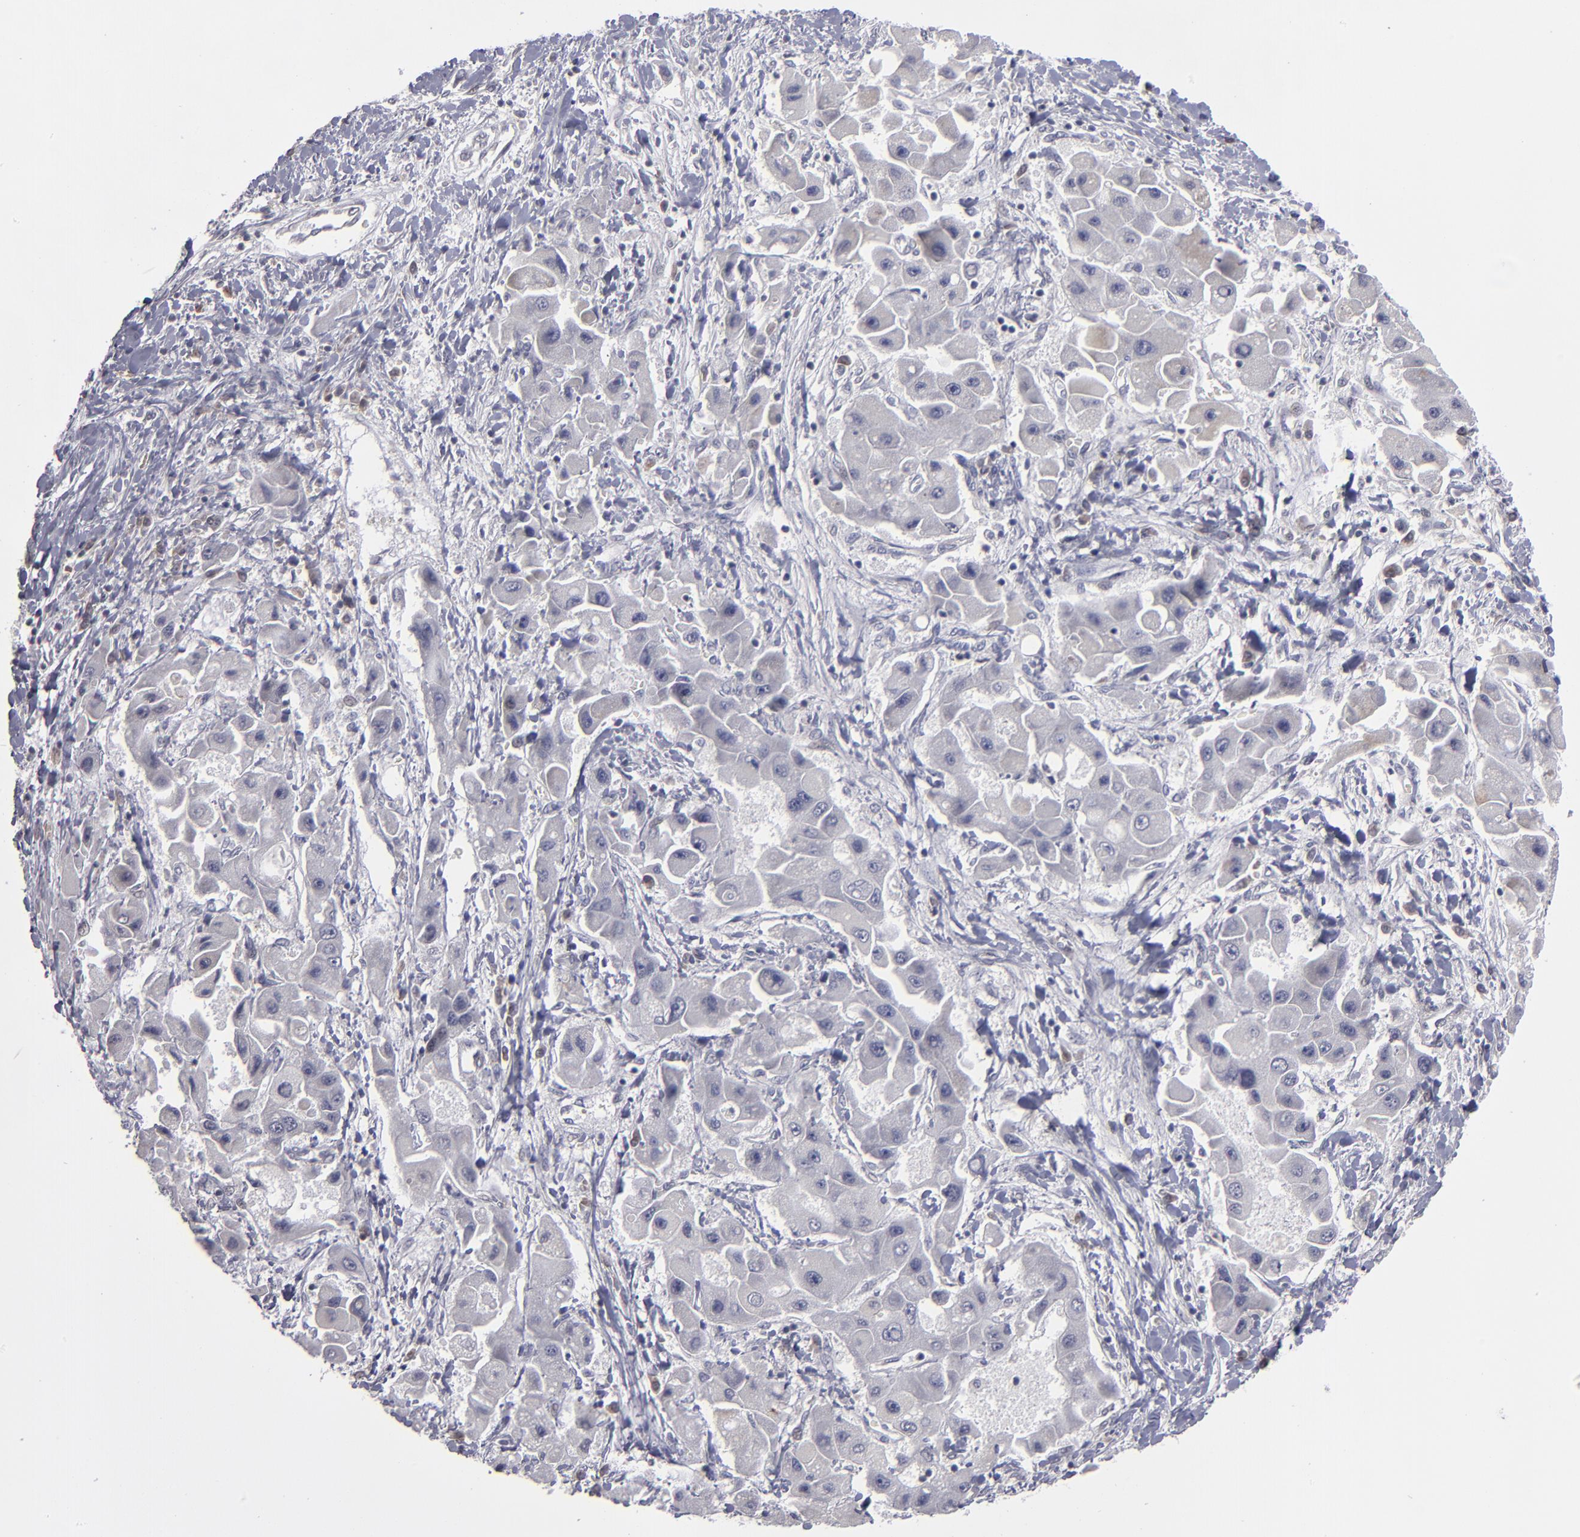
{"staining": {"intensity": "weak", "quantity": "<25%", "location": "cytoplasmic/membranous"}, "tissue": "liver cancer", "cell_type": "Tumor cells", "image_type": "cancer", "snomed": [{"axis": "morphology", "description": "Carcinoma, Hepatocellular, NOS"}, {"axis": "topography", "description": "Liver"}], "caption": "Liver hepatocellular carcinoma stained for a protein using immunohistochemistry (IHC) displays no positivity tumor cells.", "gene": "CEP97", "patient": {"sex": "male", "age": 24}}